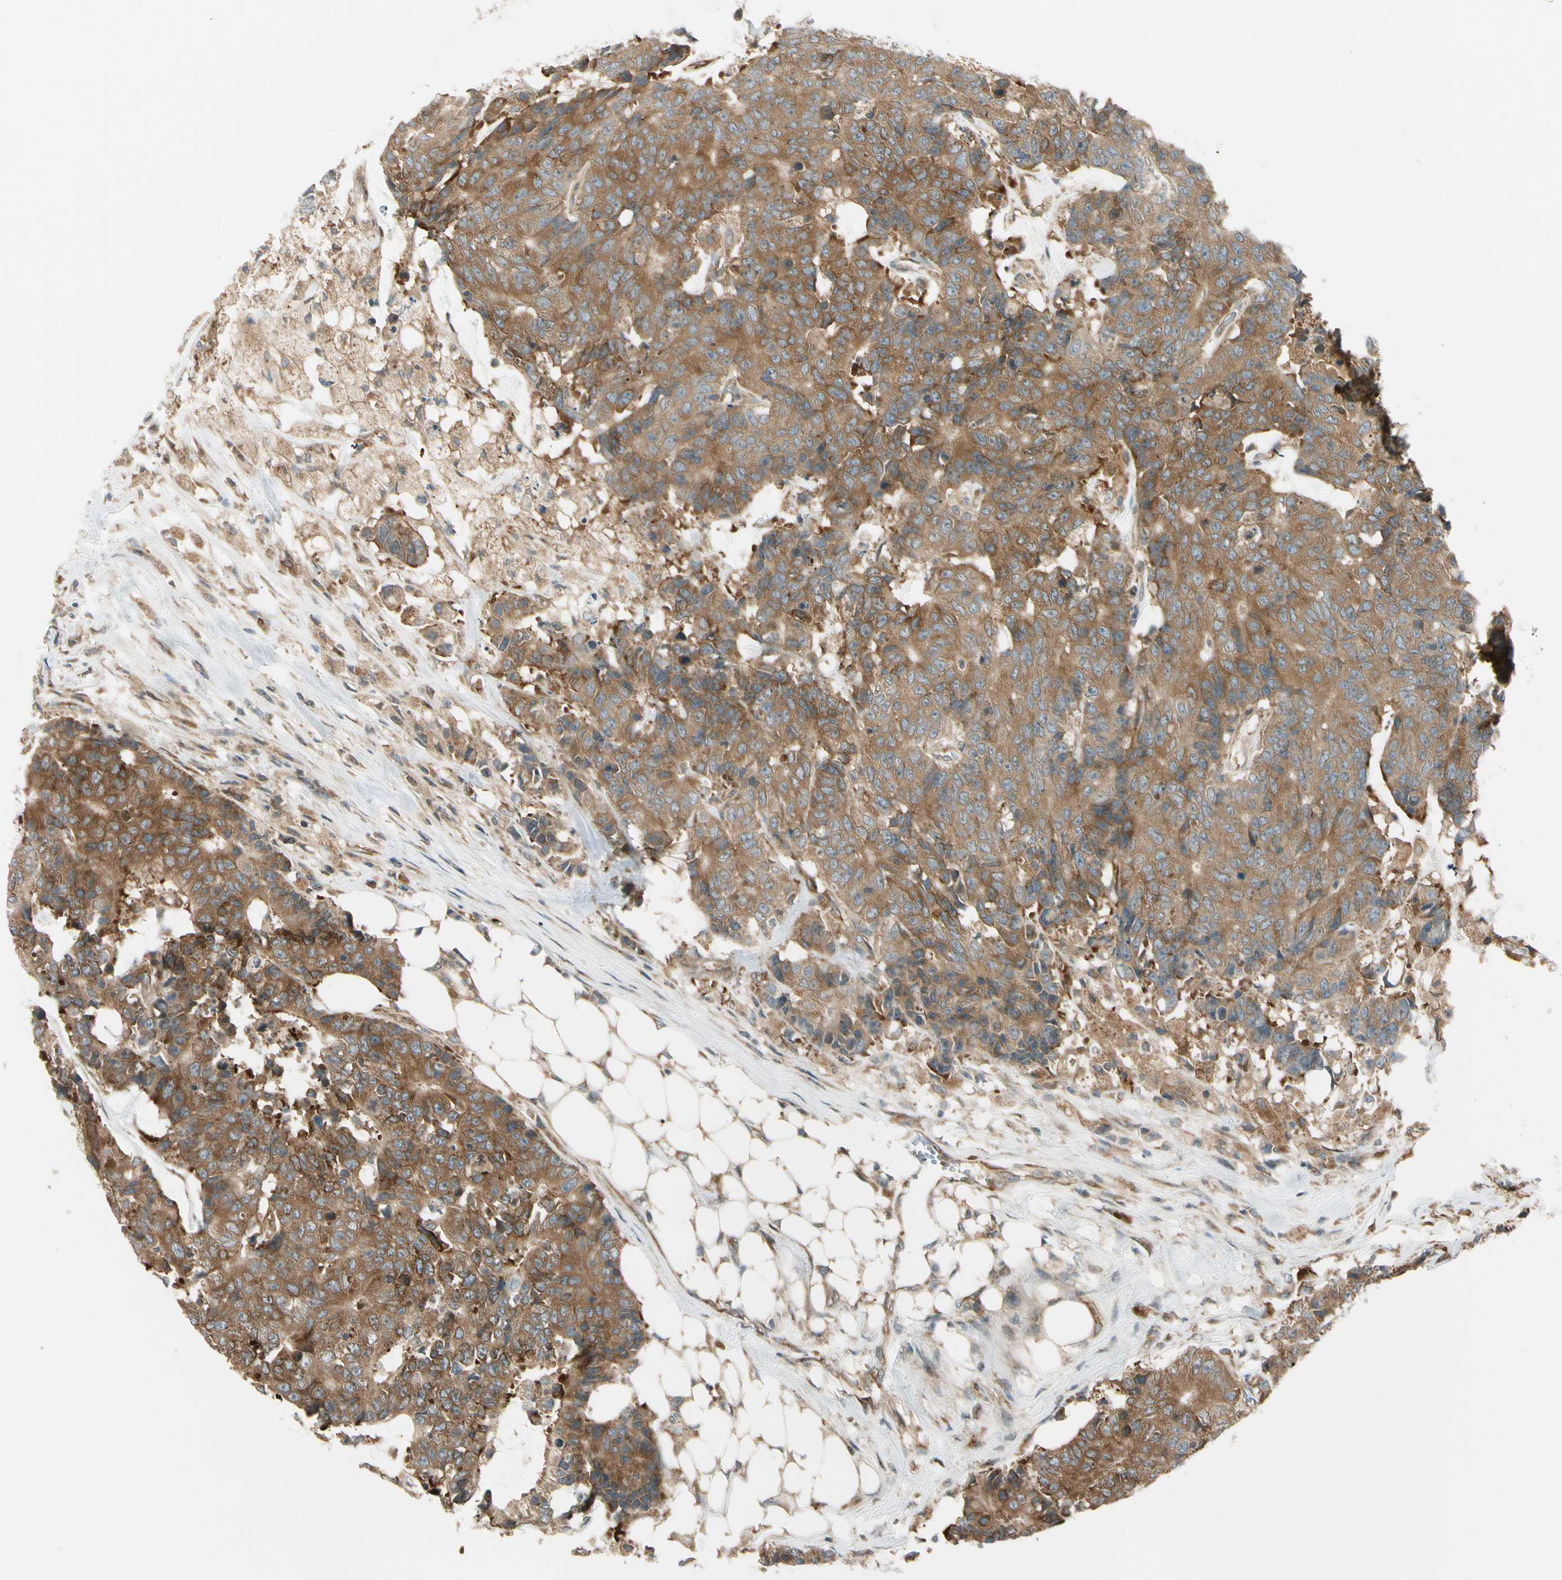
{"staining": {"intensity": "moderate", "quantity": ">75%", "location": "cytoplasmic/membranous"}, "tissue": "colorectal cancer", "cell_type": "Tumor cells", "image_type": "cancer", "snomed": [{"axis": "morphology", "description": "Adenocarcinoma, NOS"}, {"axis": "topography", "description": "Colon"}], "caption": "Protein expression analysis of colorectal cancer displays moderate cytoplasmic/membranous staining in approximately >75% of tumor cells.", "gene": "TRIO", "patient": {"sex": "female", "age": 86}}